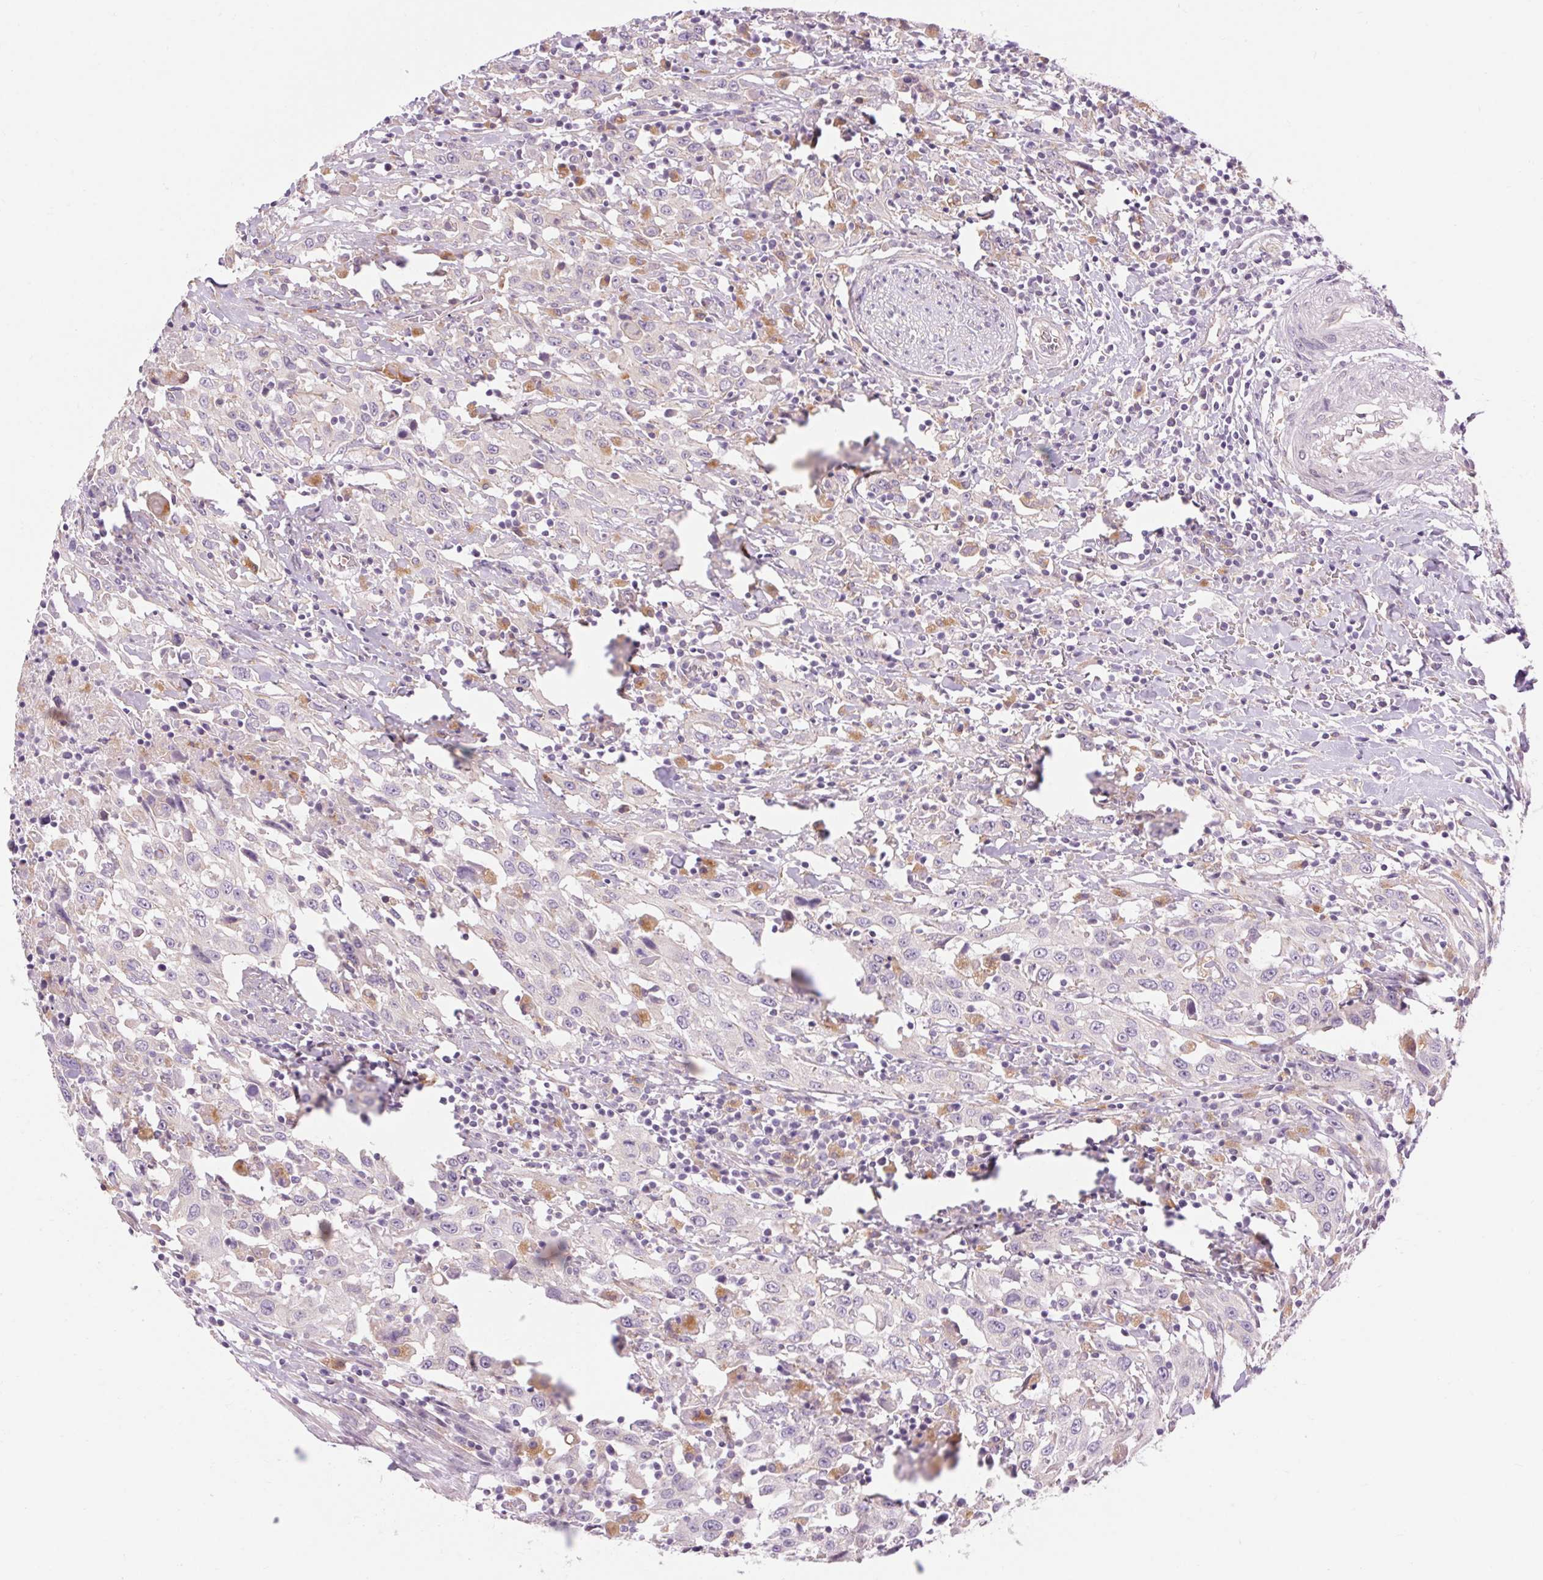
{"staining": {"intensity": "negative", "quantity": "none", "location": "none"}, "tissue": "urothelial cancer", "cell_type": "Tumor cells", "image_type": "cancer", "snomed": [{"axis": "morphology", "description": "Urothelial carcinoma, High grade"}, {"axis": "topography", "description": "Urinary bladder"}], "caption": "Immunohistochemistry image of neoplastic tissue: urothelial carcinoma (high-grade) stained with DAB exhibits no significant protein staining in tumor cells. Brightfield microscopy of IHC stained with DAB (brown) and hematoxylin (blue), captured at high magnification.", "gene": "TM6SF1", "patient": {"sex": "male", "age": 61}}